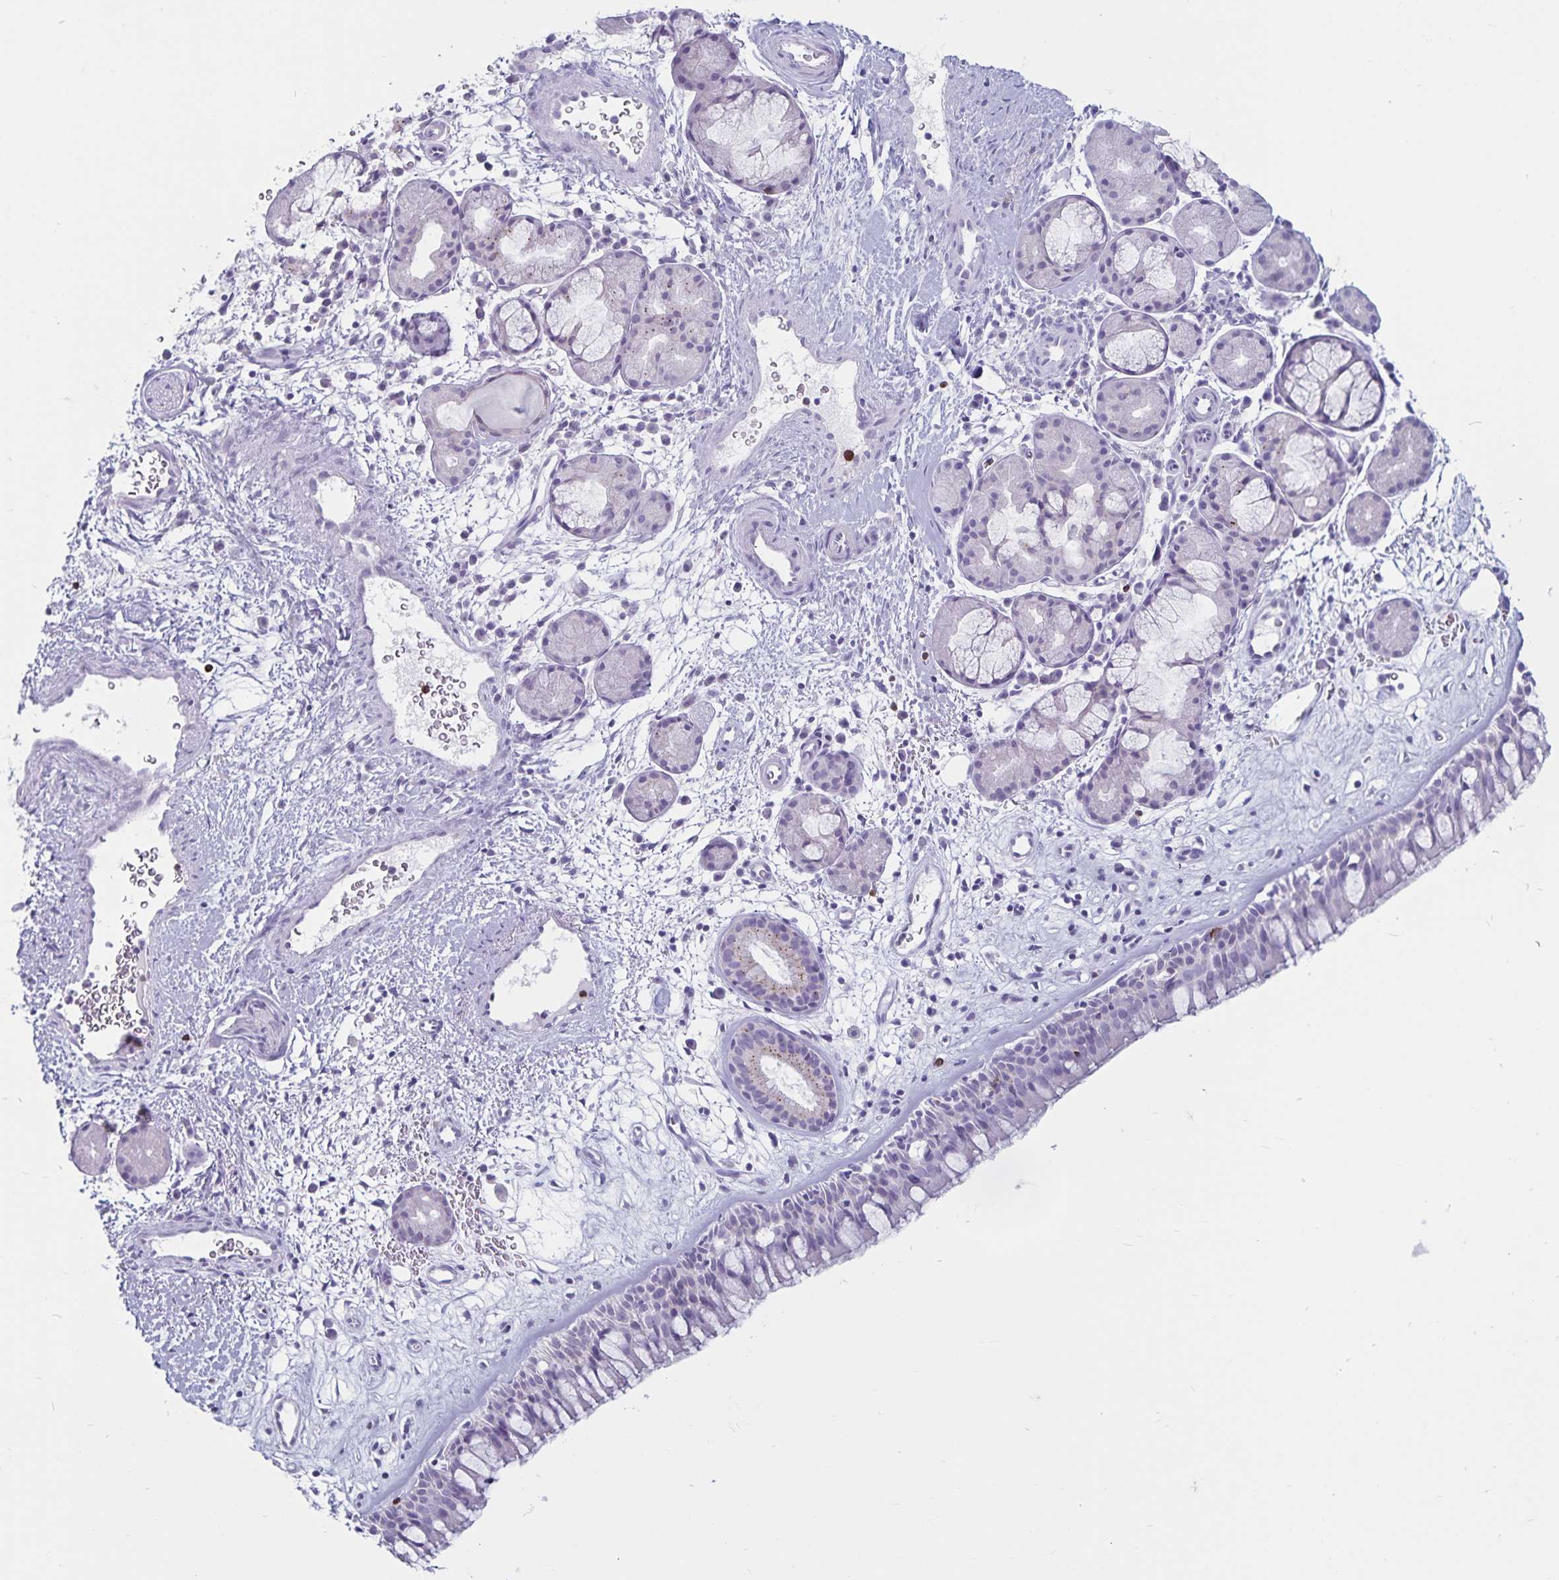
{"staining": {"intensity": "negative", "quantity": "none", "location": "none"}, "tissue": "nasopharynx", "cell_type": "Respiratory epithelial cells", "image_type": "normal", "snomed": [{"axis": "morphology", "description": "Normal tissue, NOS"}, {"axis": "topography", "description": "Nasopharynx"}], "caption": "High magnification brightfield microscopy of unremarkable nasopharynx stained with DAB (3,3'-diaminobenzidine) (brown) and counterstained with hematoxylin (blue): respiratory epithelial cells show no significant expression. (Brightfield microscopy of DAB IHC at high magnification).", "gene": "GNLY", "patient": {"sex": "male", "age": 65}}